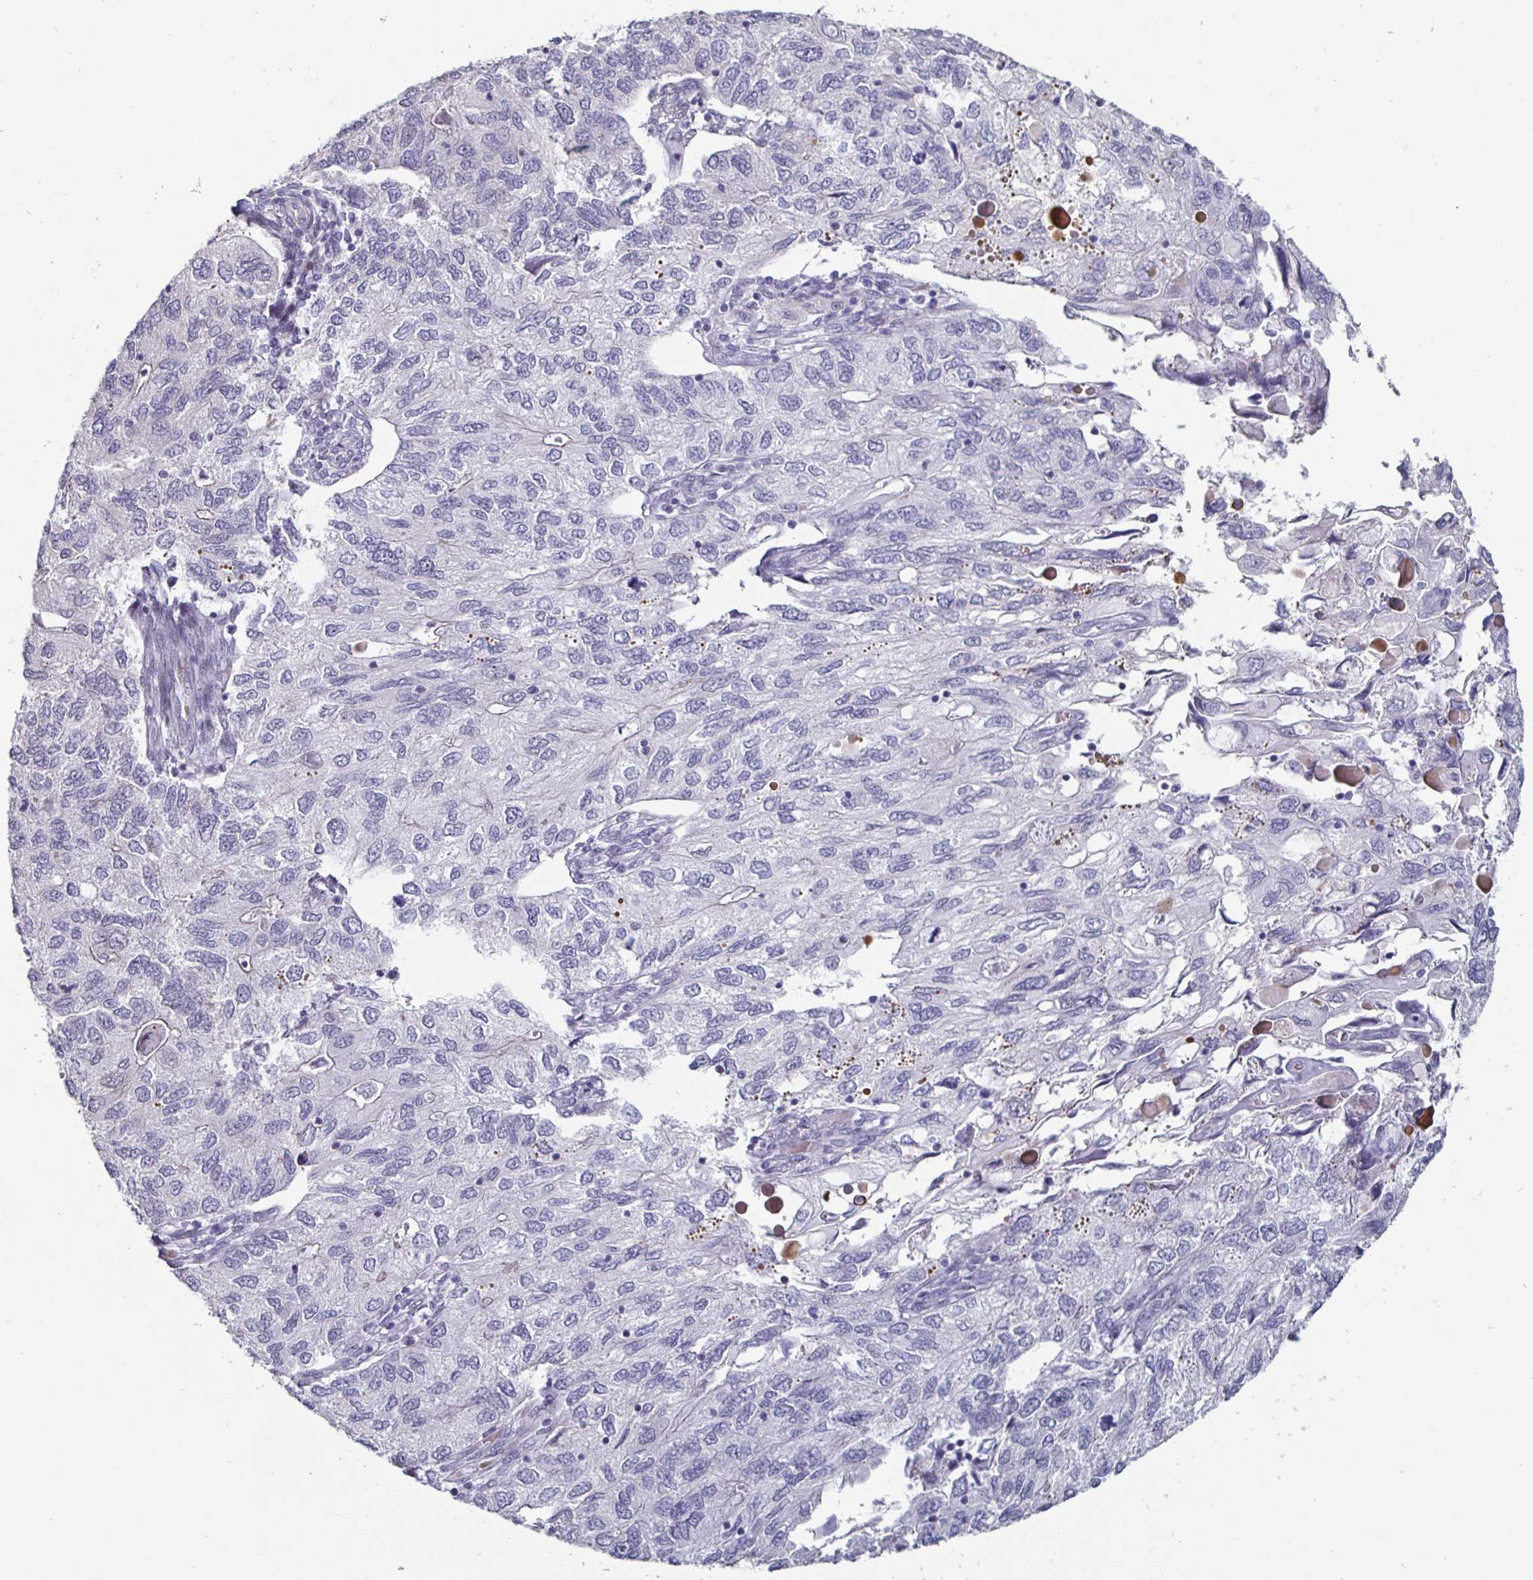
{"staining": {"intensity": "negative", "quantity": "none", "location": "none"}, "tissue": "endometrial cancer", "cell_type": "Tumor cells", "image_type": "cancer", "snomed": [{"axis": "morphology", "description": "Carcinoma, NOS"}, {"axis": "topography", "description": "Uterus"}], "caption": "The histopathology image shows no significant expression in tumor cells of endometrial carcinoma. (DAB immunohistochemistry (IHC) with hematoxylin counter stain).", "gene": "OOSP2", "patient": {"sex": "female", "age": 76}}